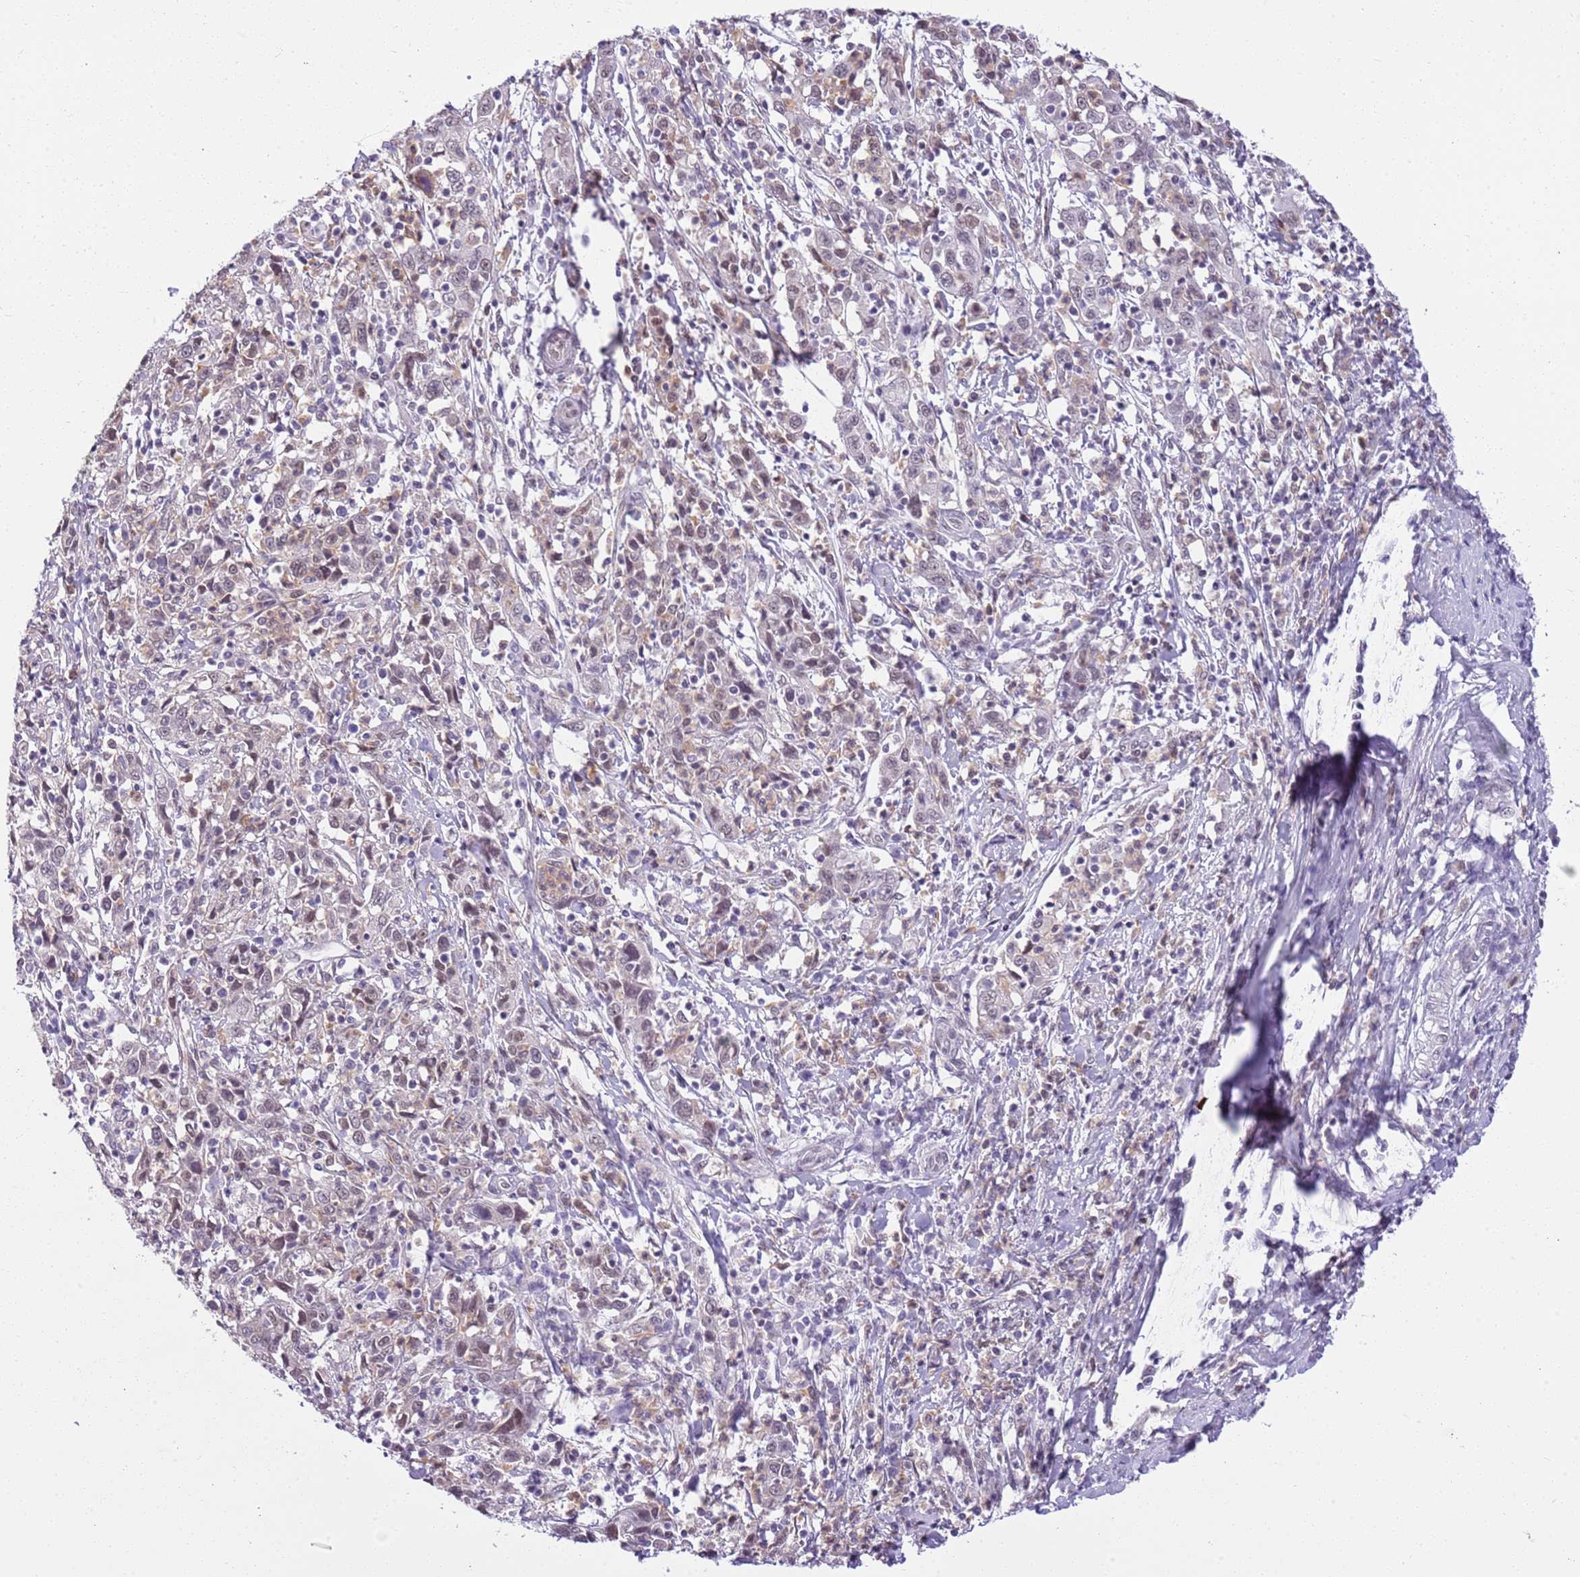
{"staining": {"intensity": "weak", "quantity": "<25%", "location": "nuclear"}, "tissue": "cervical cancer", "cell_type": "Tumor cells", "image_type": "cancer", "snomed": [{"axis": "morphology", "description": "Squamous cell carcinoma, NOS"}, {"axis": "topography", "description": "Cervix"}], "caption": "IHC of squamous cell carcinoma (cervical) shows no positivity in tumor cells. Brightfield microscopy of IHC stained with DAB (brown) and hematoxylin (blue), captured at high magnification.", "gene": "DHX32", "patient": {"sex": "female", "age": 46}}